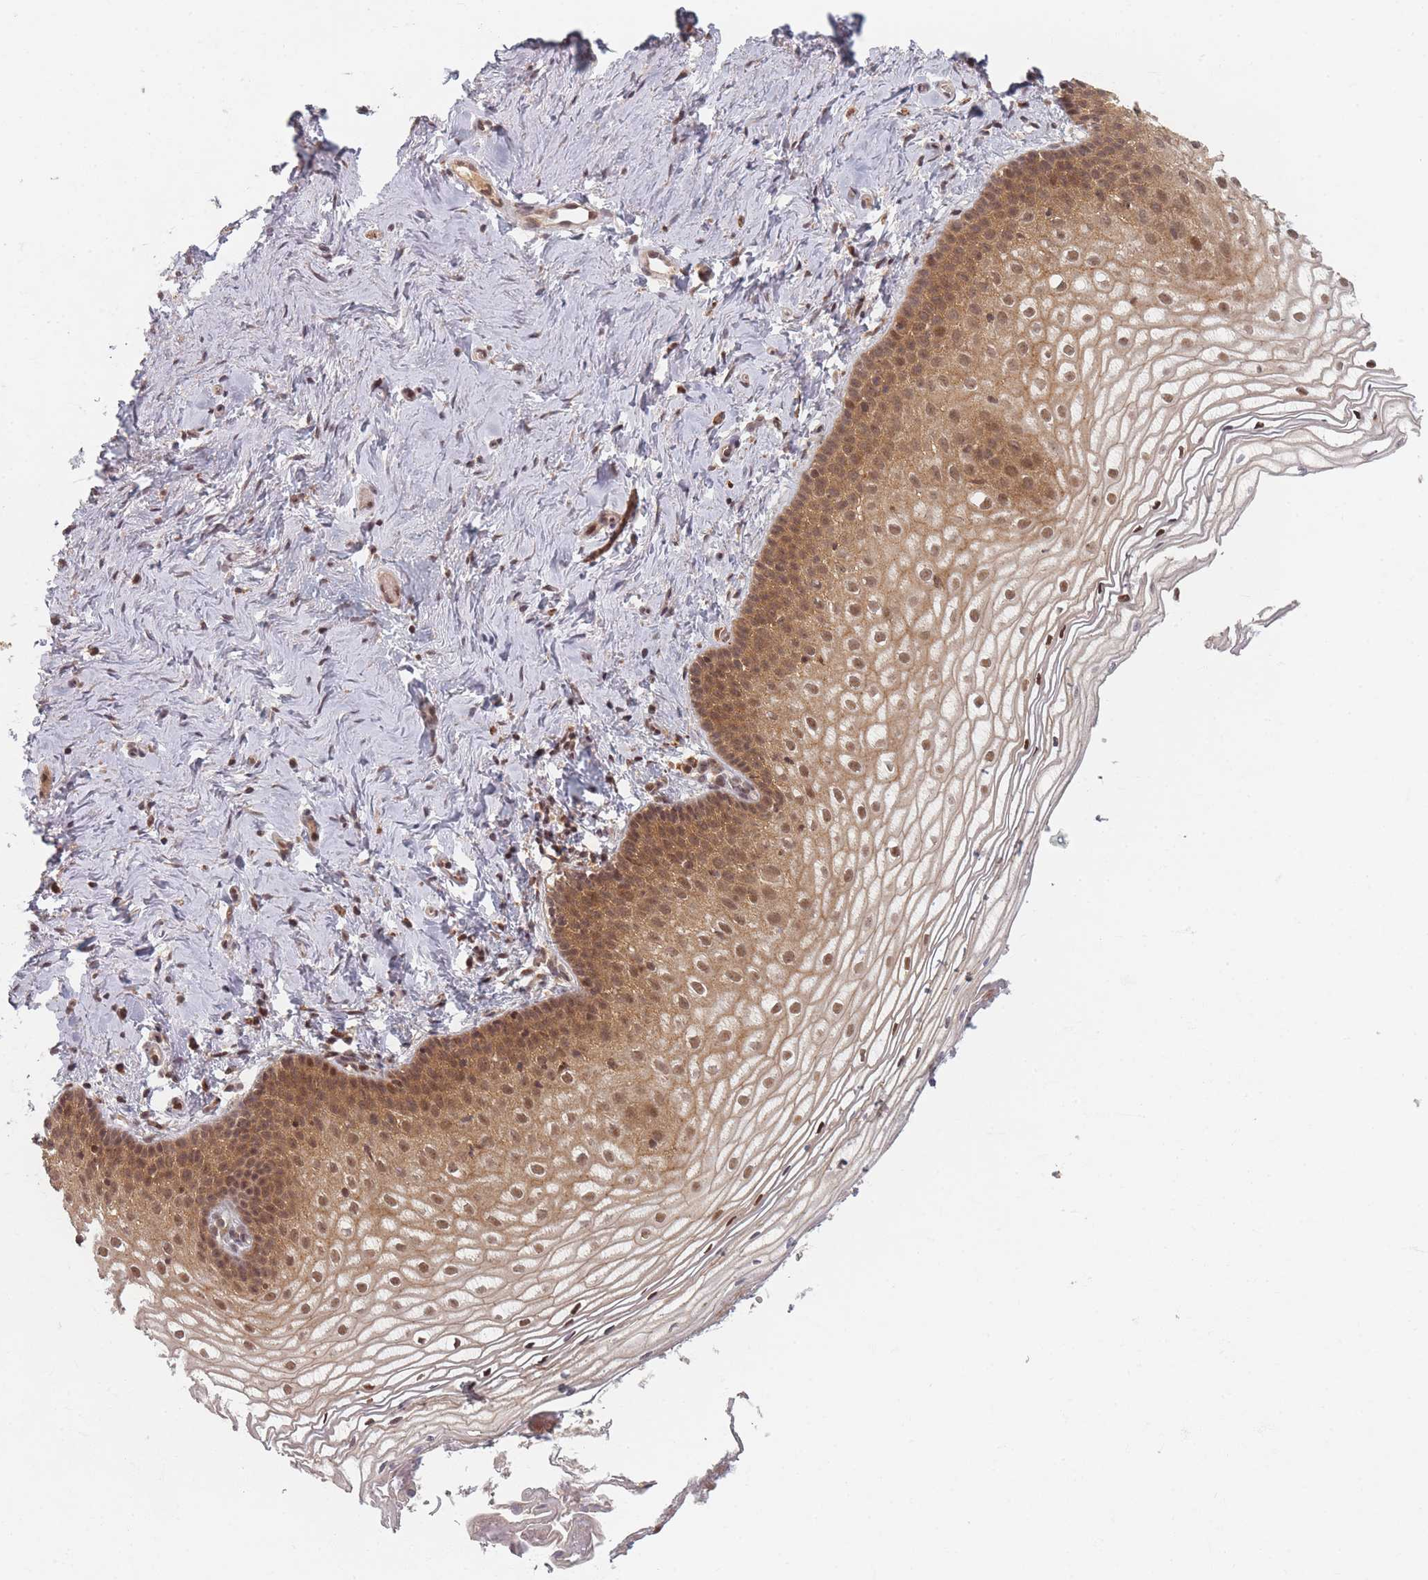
{"staining": {"intensity": "moderate", "quantity": ">75%", "location": "cytoplasmic/membranous,nuclear"}, "tissue": "vagina", "cell_type": "Squamous epithelial cells", "image_type": "normal", "snomed": [{"axis": "morphology", "description": "Normal tissue, NOS"}, {"axis": "topography", "description": "Vagina"}], "caption": "Protein staining of normal vagina shows moderate cytoplasmic/membranous,nuclear staining in about >75% of squamous epithelial cells.", "gene": "RADX", "patient": {"sex": "female", "age": 56}}